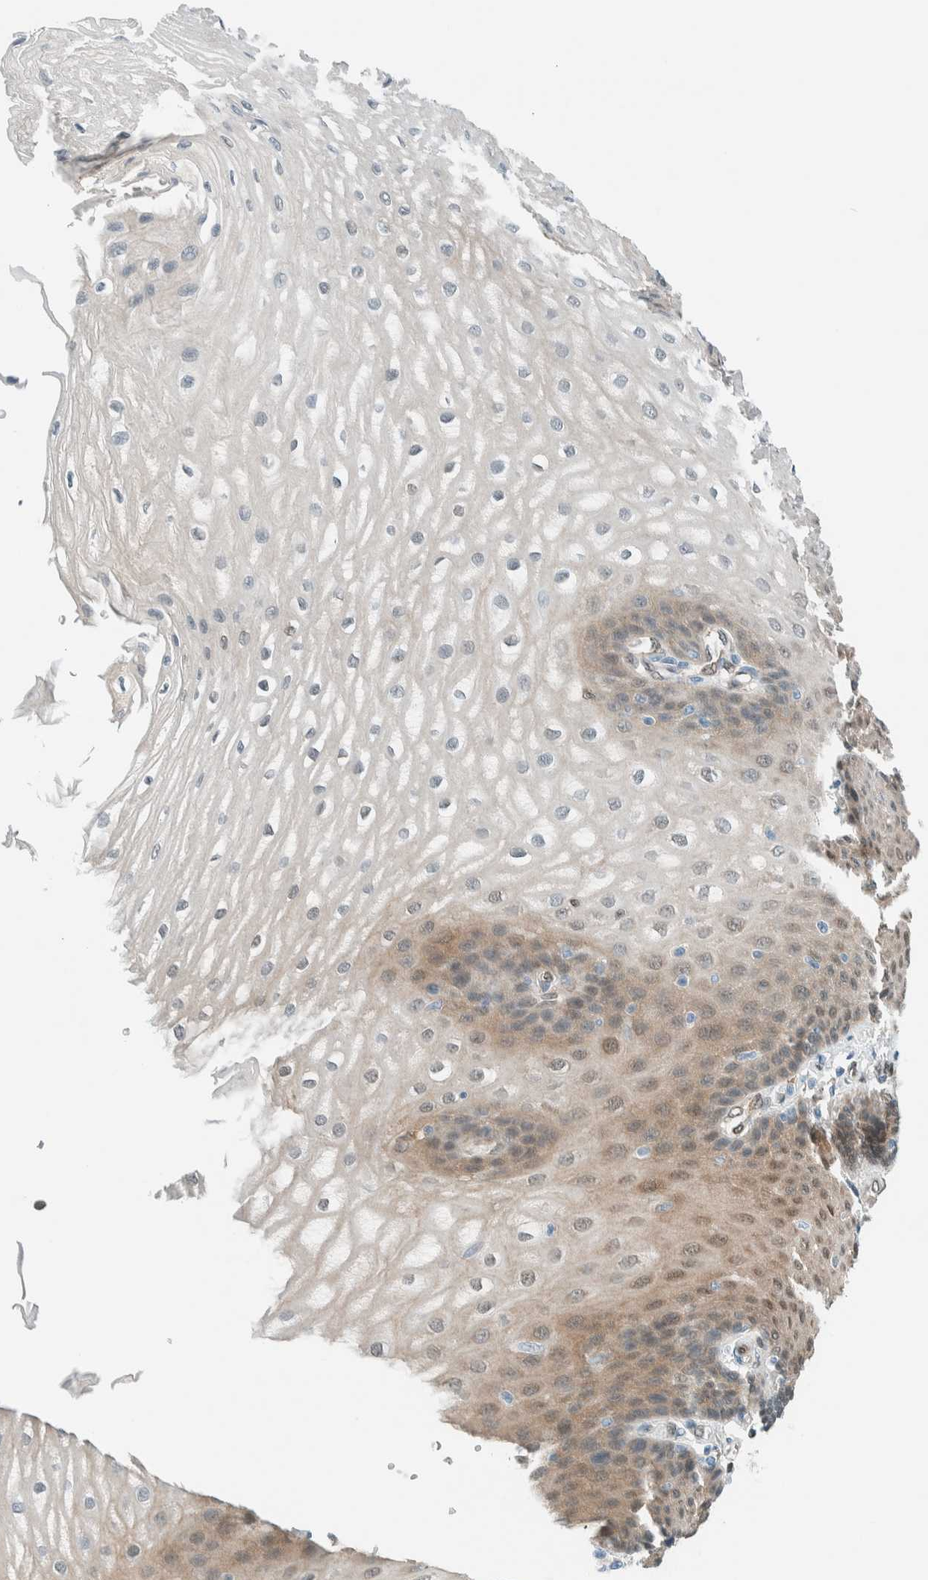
{"staining": {"intensity": "moderate", "quantity": "<25%", "location": "cytoplasmic/membranous,nuclear"}, "tissue": "esophagus", "cell_type": "Squamous epithelial cells", "image_type": "normal", "snomed": [{"axis": "morphology", "description": "Normal tissue, NOS"}, {"axis": "topography", "description": "Esophagus"}], "caption": "Esophagus stained with immunohistochemistry demonstrates moderate cytoplasmic/membranous,nuclear staining in approximately <25% of squamous epithelial cells. The protein is stained brown, and the nuclei are stained in blue (DAB IHC with brightfield microscopy, high magnification).", "gene": "NXN", "patient": {"sex": "male", "age": 54}}